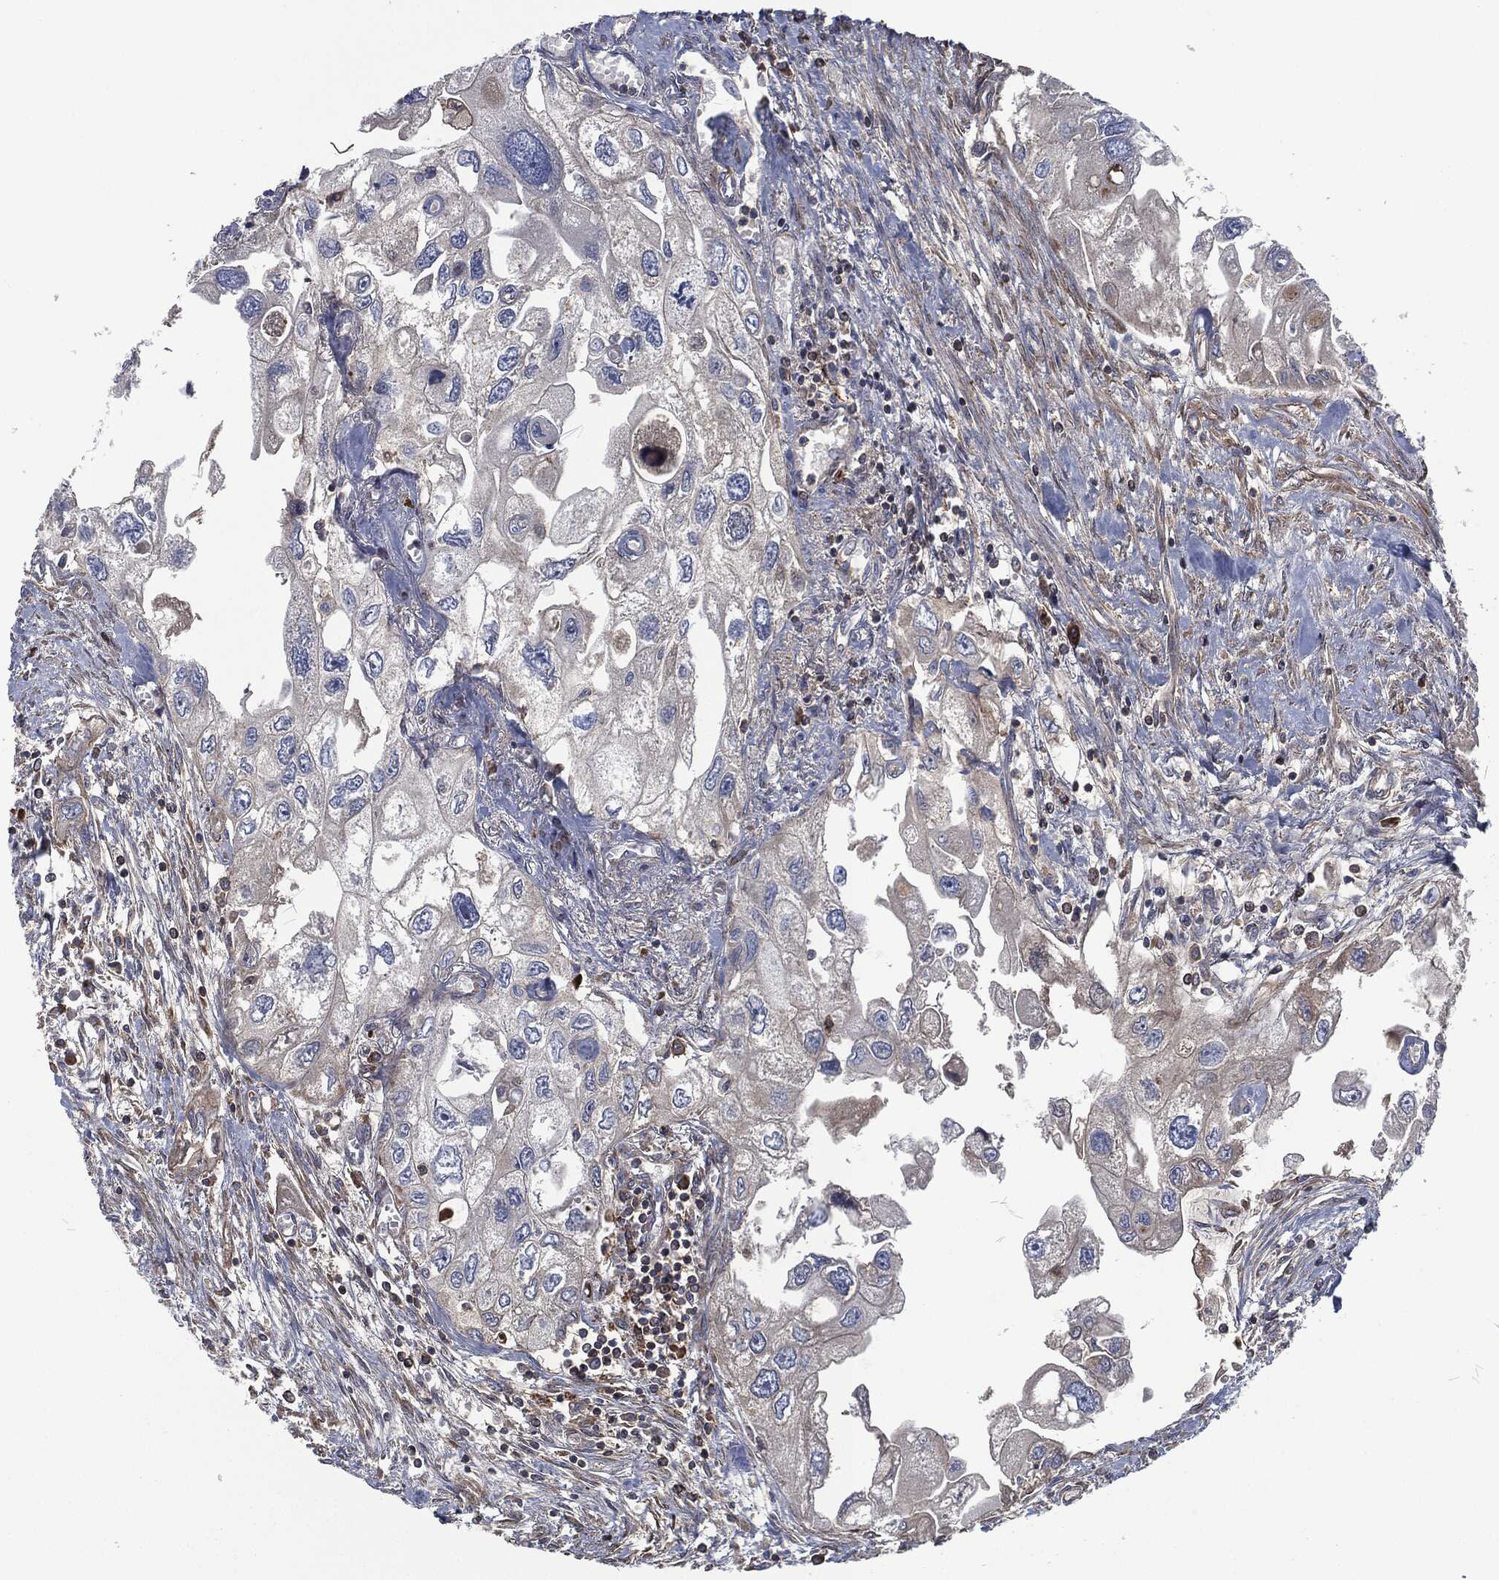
{"staining": {"intensity": "negative", "quantity": "none", "location": "none"}, "tissue": "urothelial cancer", "cell_type": "Tumor cells", "image_type": "cancer", "snomed": [{"axis": "morphology", "description": "Urothelial carcinoma, High grade"}, {"axis": "topography", "description": "Urinary bladder"}], "caption": "DAB (3,3'-diaminobenzidine) immunohistochemical staining of urothelial cancer demonstrates no significant expression in tumor cells. (Stains: DAB immunohistochemistry with hematoxylin counter stain, Microscopy: brightfield microscopy at high magnification).", "gene": "LGALS9", "patient": {"sex": "male", "age": 59}}